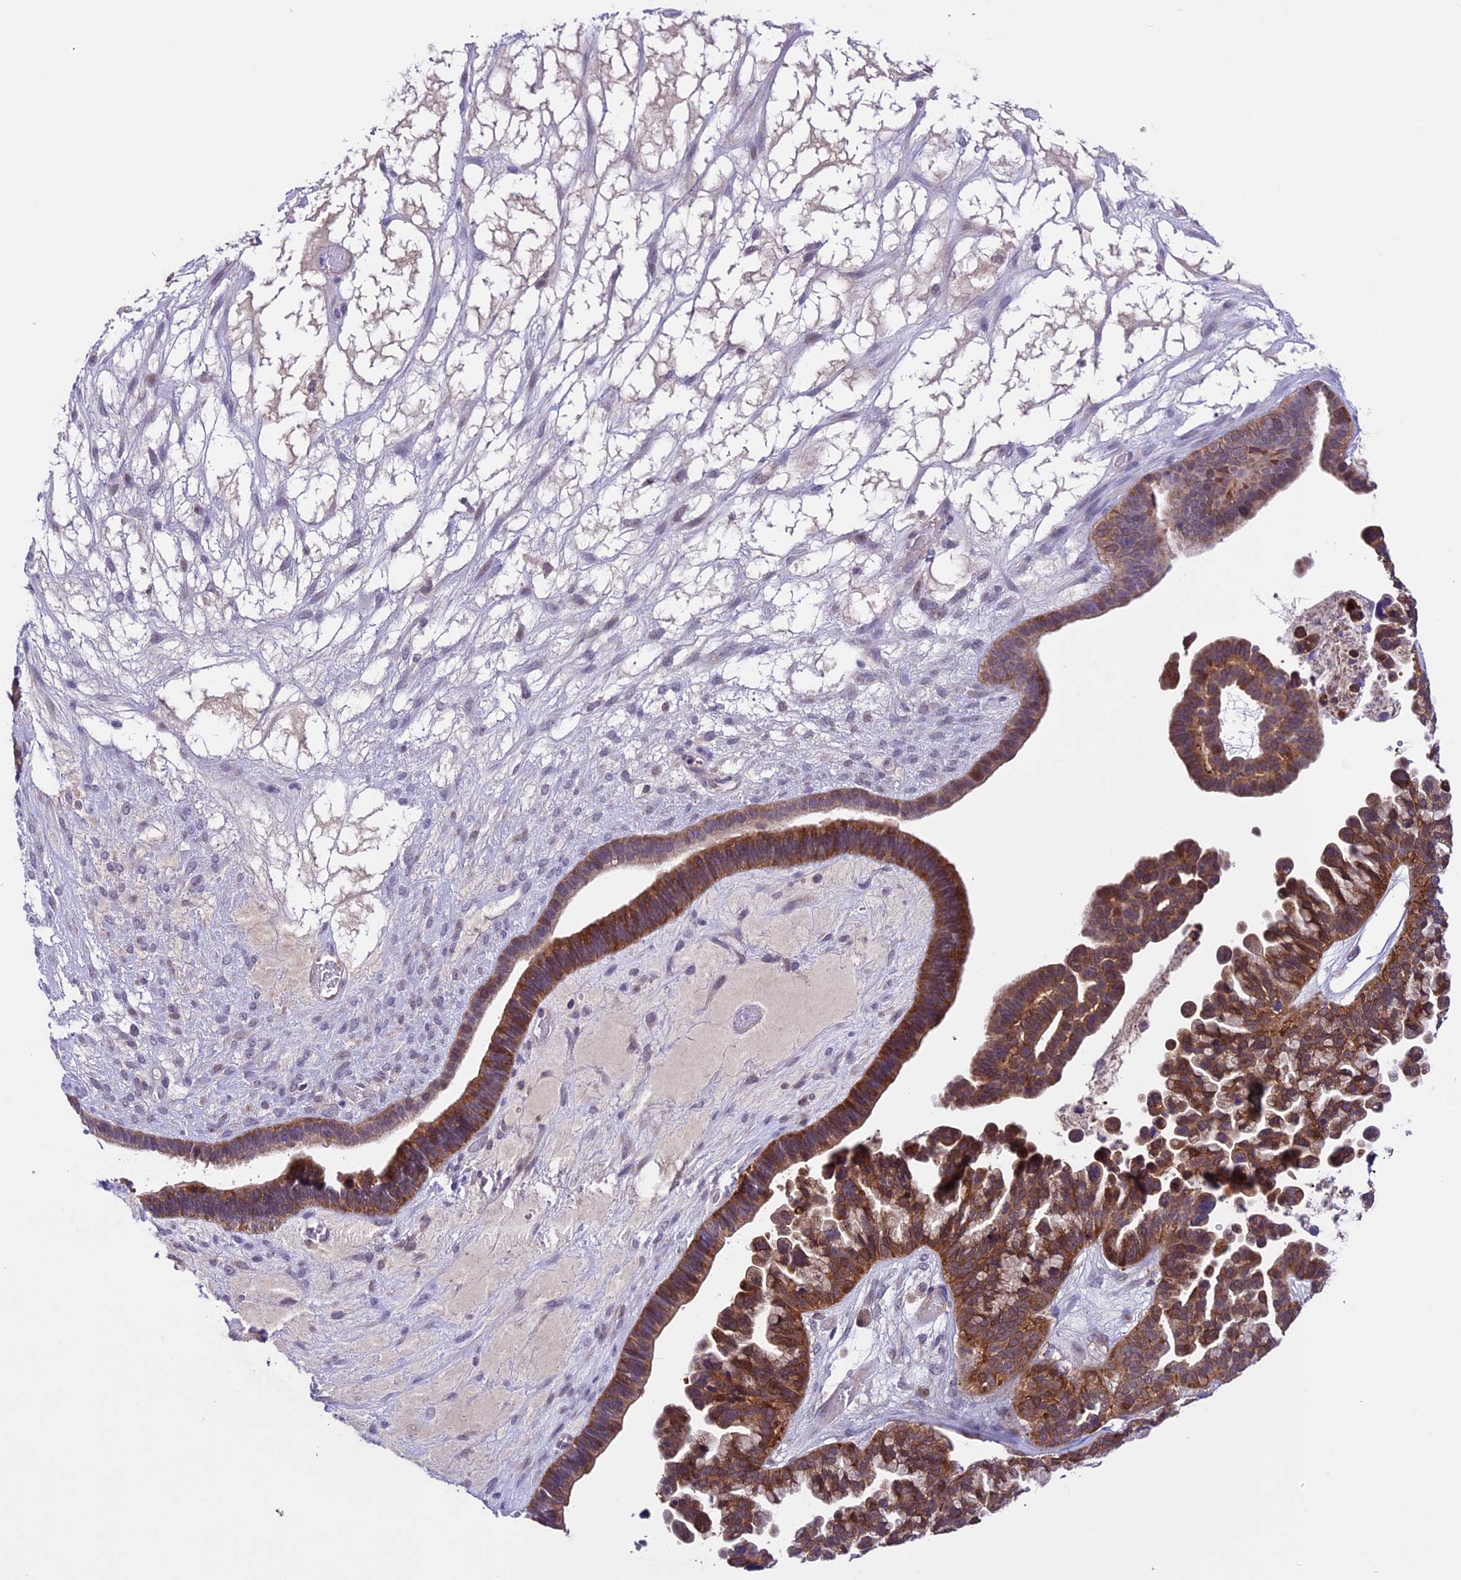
{"staining": {"intensity": "moderate", "quantity": ">75%", "location": "cytoplasmic/membranous"}, "tissue": "ovarian cancer", "cell_type": "Tumor cells", "image_type": "cancer", "snomed": [{"axis": "morphology", "description": "Cystadenocarcinoma, serous, NOS"}, {"axis": "topography", "description": "Ovary"}], "caption": "Protein staining of ovarian cancer tissue reveals moderate cytoplasmic/membranous positivity in approximately >75% of tumor cells.", "gene": "XKR7", "patient": {"sex": "female", "age": 56}}